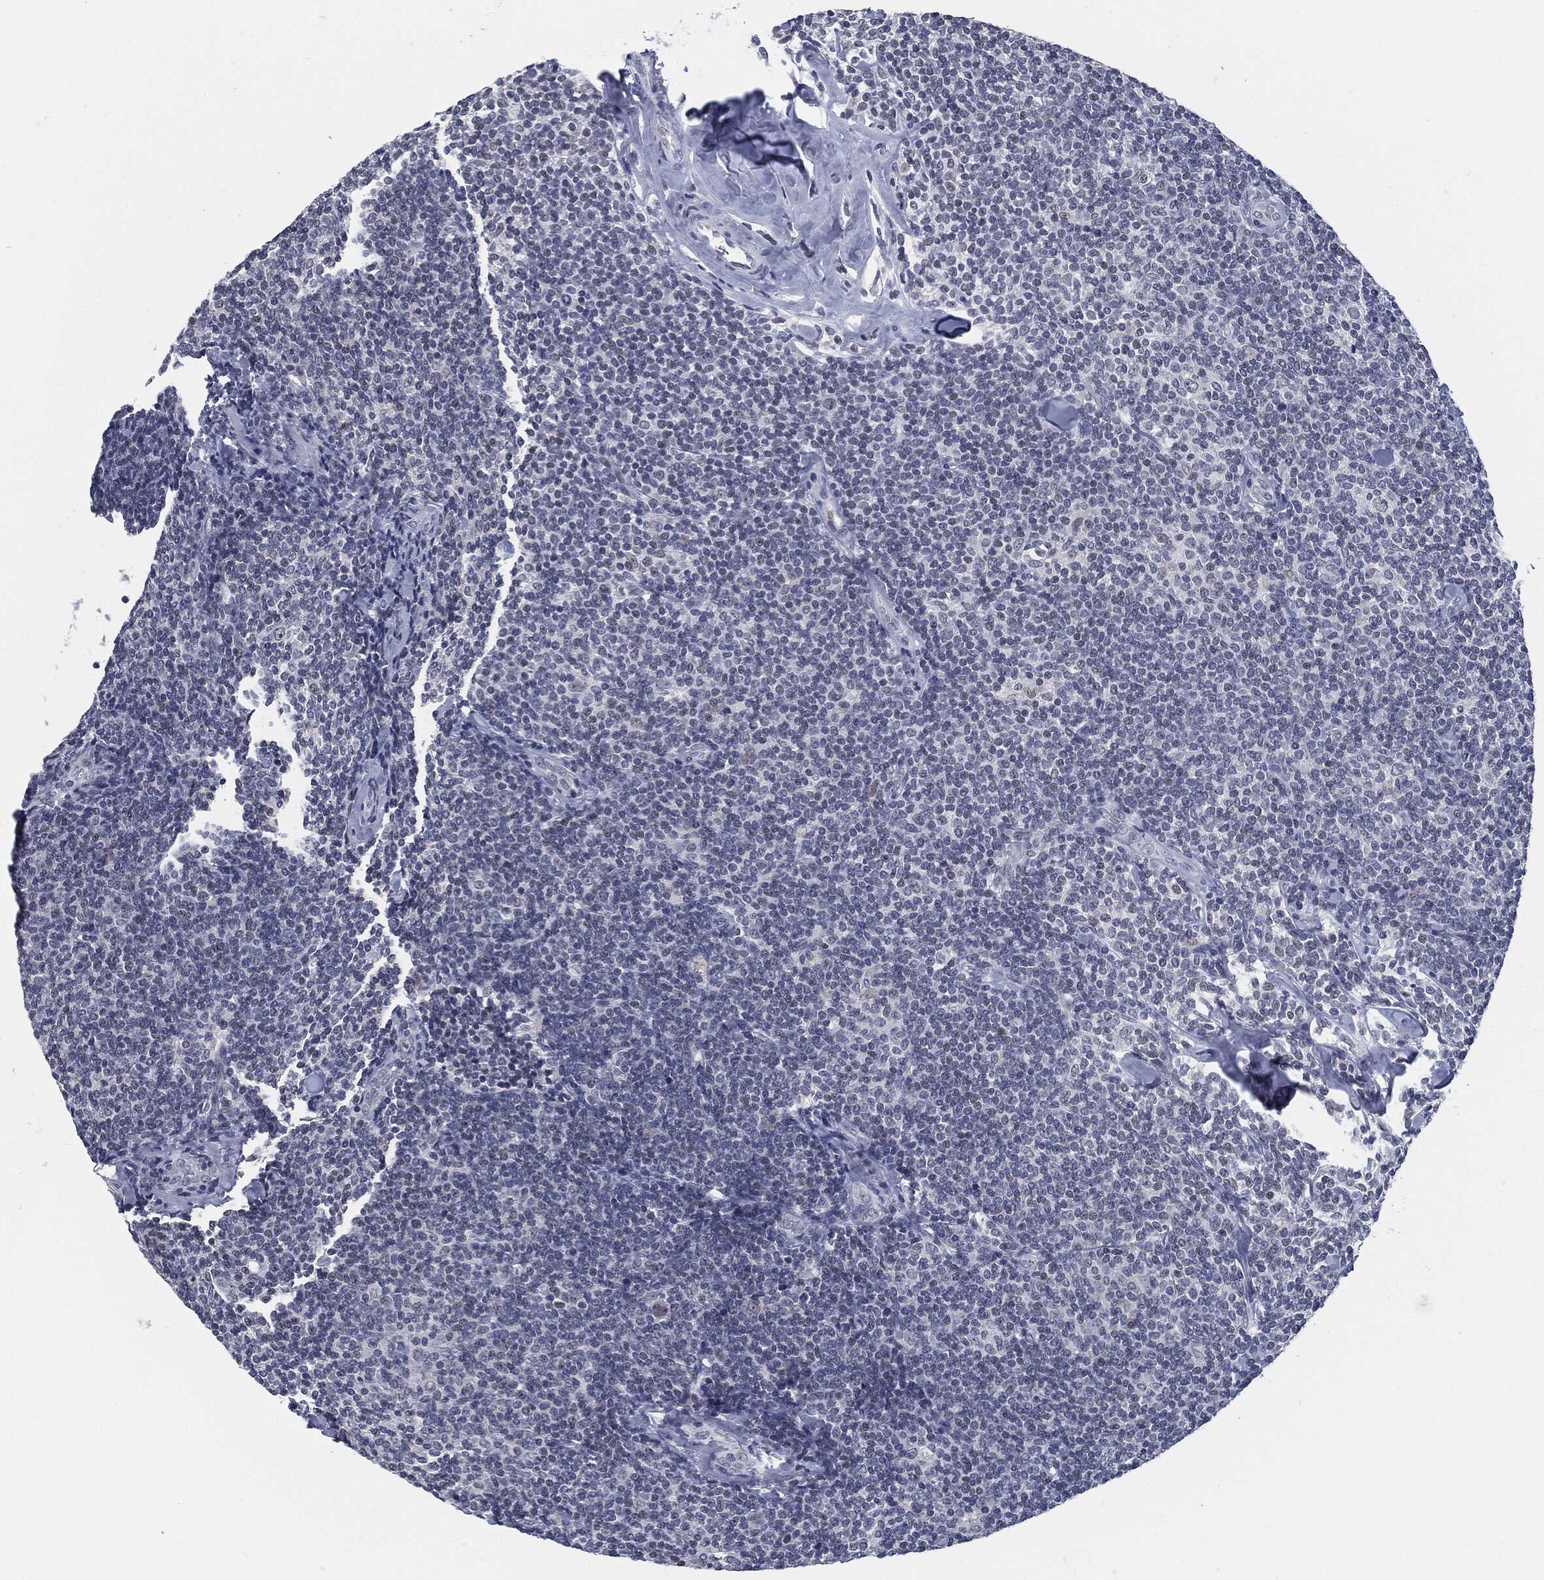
{"staining": {"intensity": "negative", "quantity": "none", "location": "none"}, "tissue": "lymphoma", "cell_type": "Tumor cells", "image_type": "cancer", "snomed": [{"axis": "morphology", "description": "Malignant lymphoma, non-Hodgkin's type, Low grade"}, {"axis": "topography", "description": "Lymph node"}], "caption": "The micrograph displays no significant expression in tumor cells of lymphoma.", "gene": "PROM1", "patient": {"sex": "female", "age": 56}}